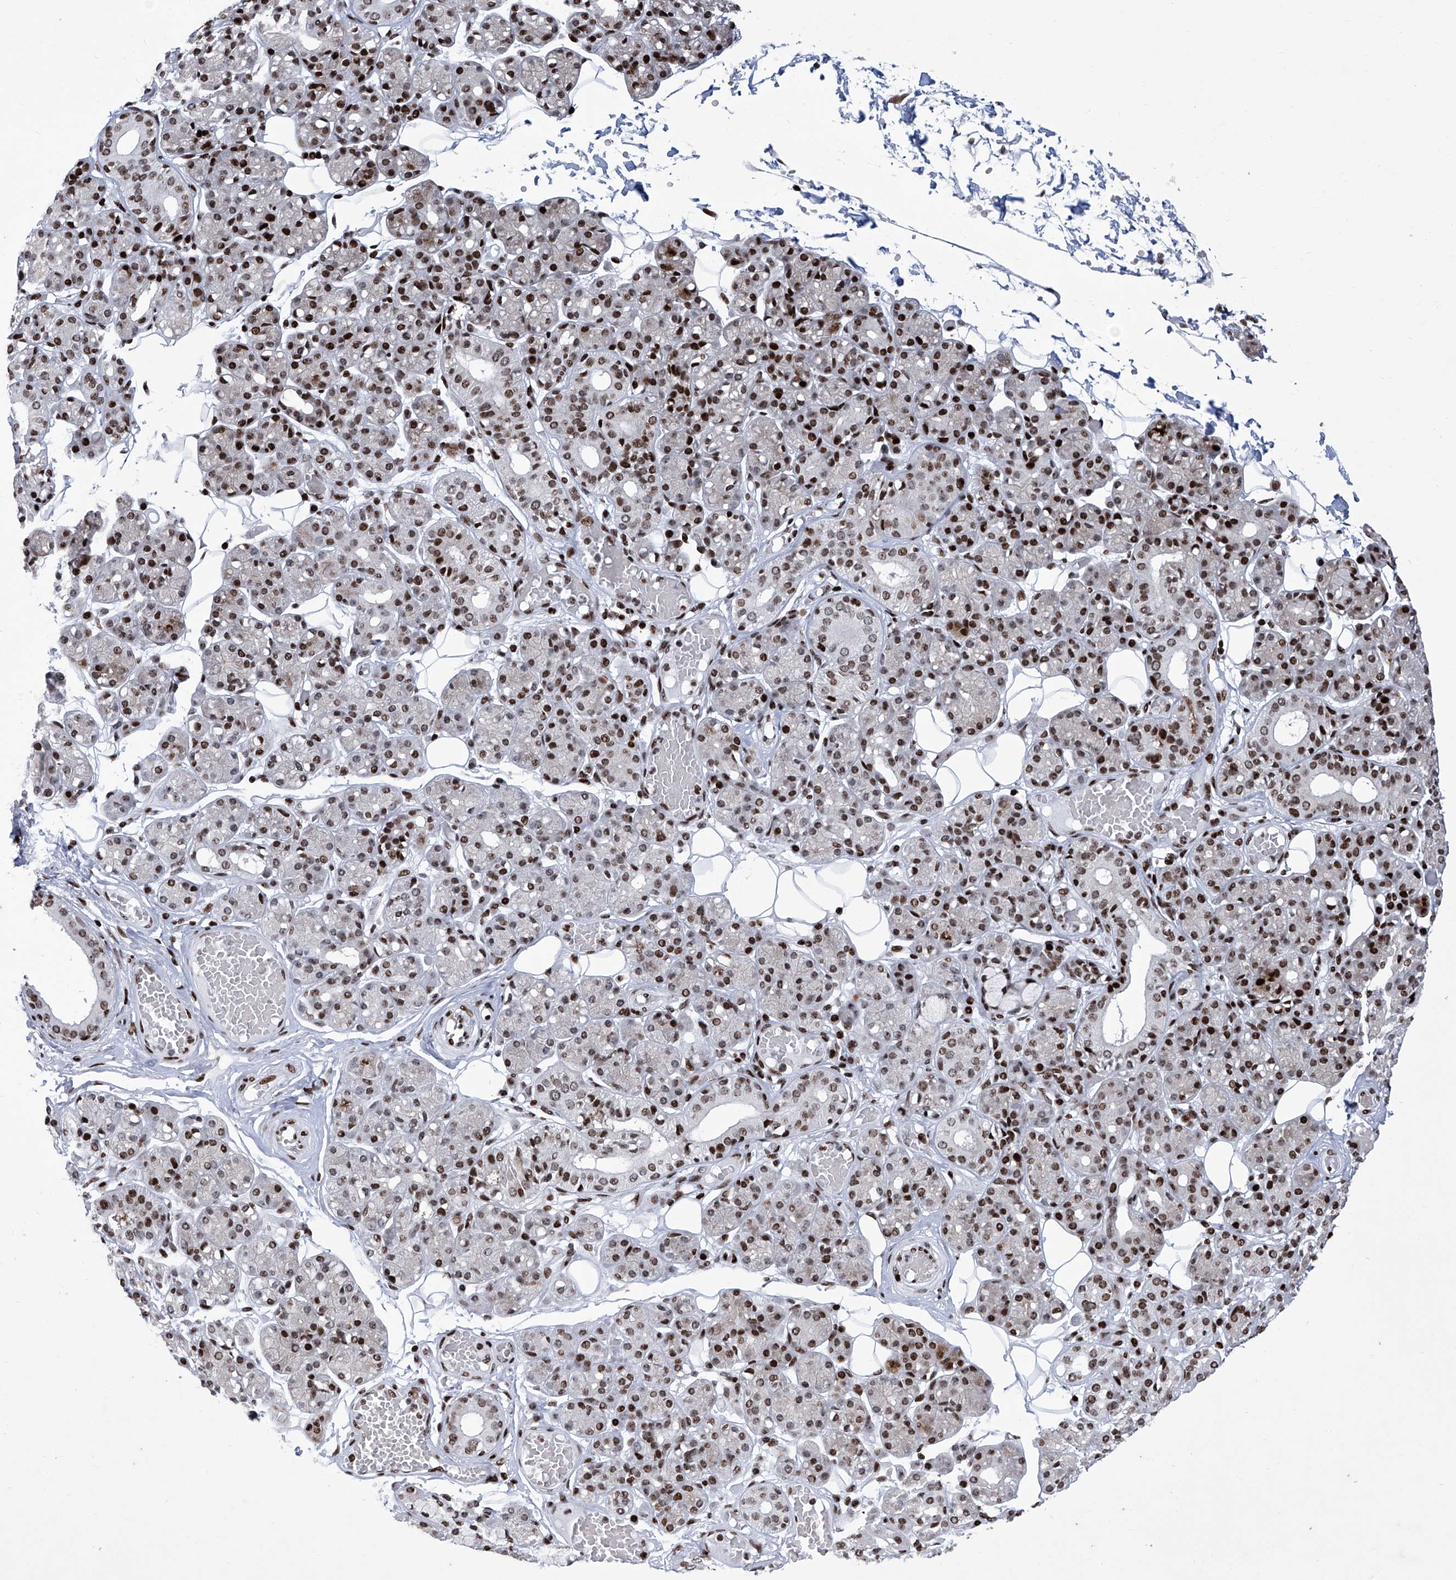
{"staining": {"intensity": "moderate", "quantity": "25%-75%", "location": "nuclear"}, "tissue": "salivary gland", "cell_type": "Glandular cells", "image_type": "normal", "snomed": [{"axis": "morphology", "description": "Normal tissue, NOS"}, {"axis": "topography", "description": "Salivary gland"}], "caption": "Immunohistochemical staining of normal human salivary gland shows 25%-75% levels of moderate nuclear protein expression in about 25%-75% of glandular cells. (Stains: DAB (3,3'-diaminobenzidine) in brown, nuclei in blue, Microscopy: brightfield microscopy at high magnification).", "gene": "HEY2", "patient": {"sex": "male", "age": 63}}